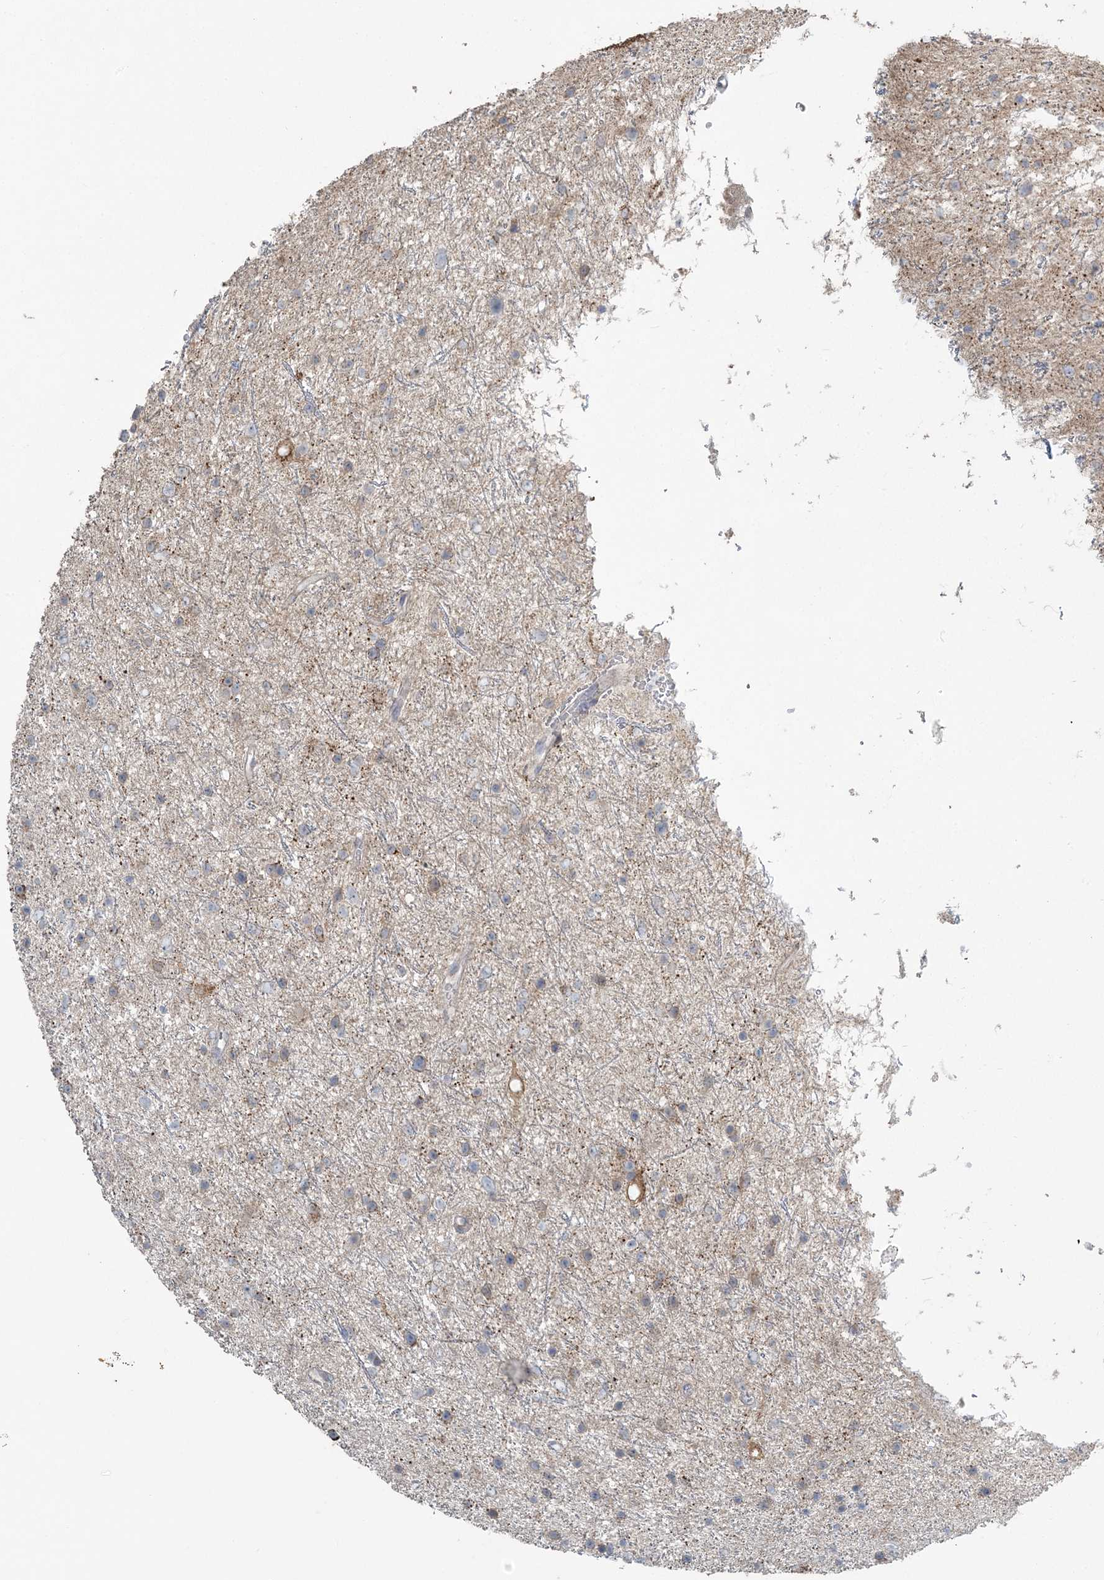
{"staining": {"intensity": "negative", "quantity": "none", "location": "none"}, "tissue": "glioma", "cell_type": "Tumor cells", "image_type": "cancer", "snomed": [{"axis": "morphology", "description": "Glioma, malignant, Low grade"}, {"axis": "topography", "description": "Cerebral cortex"}], "caption": "IHC image of neoplastic tissue: human glioma stained with DAB displays no significant protein positivity in tumor cells.", "gene": "SLC4A10", "patient": {"sex": "female", "age": 39}}